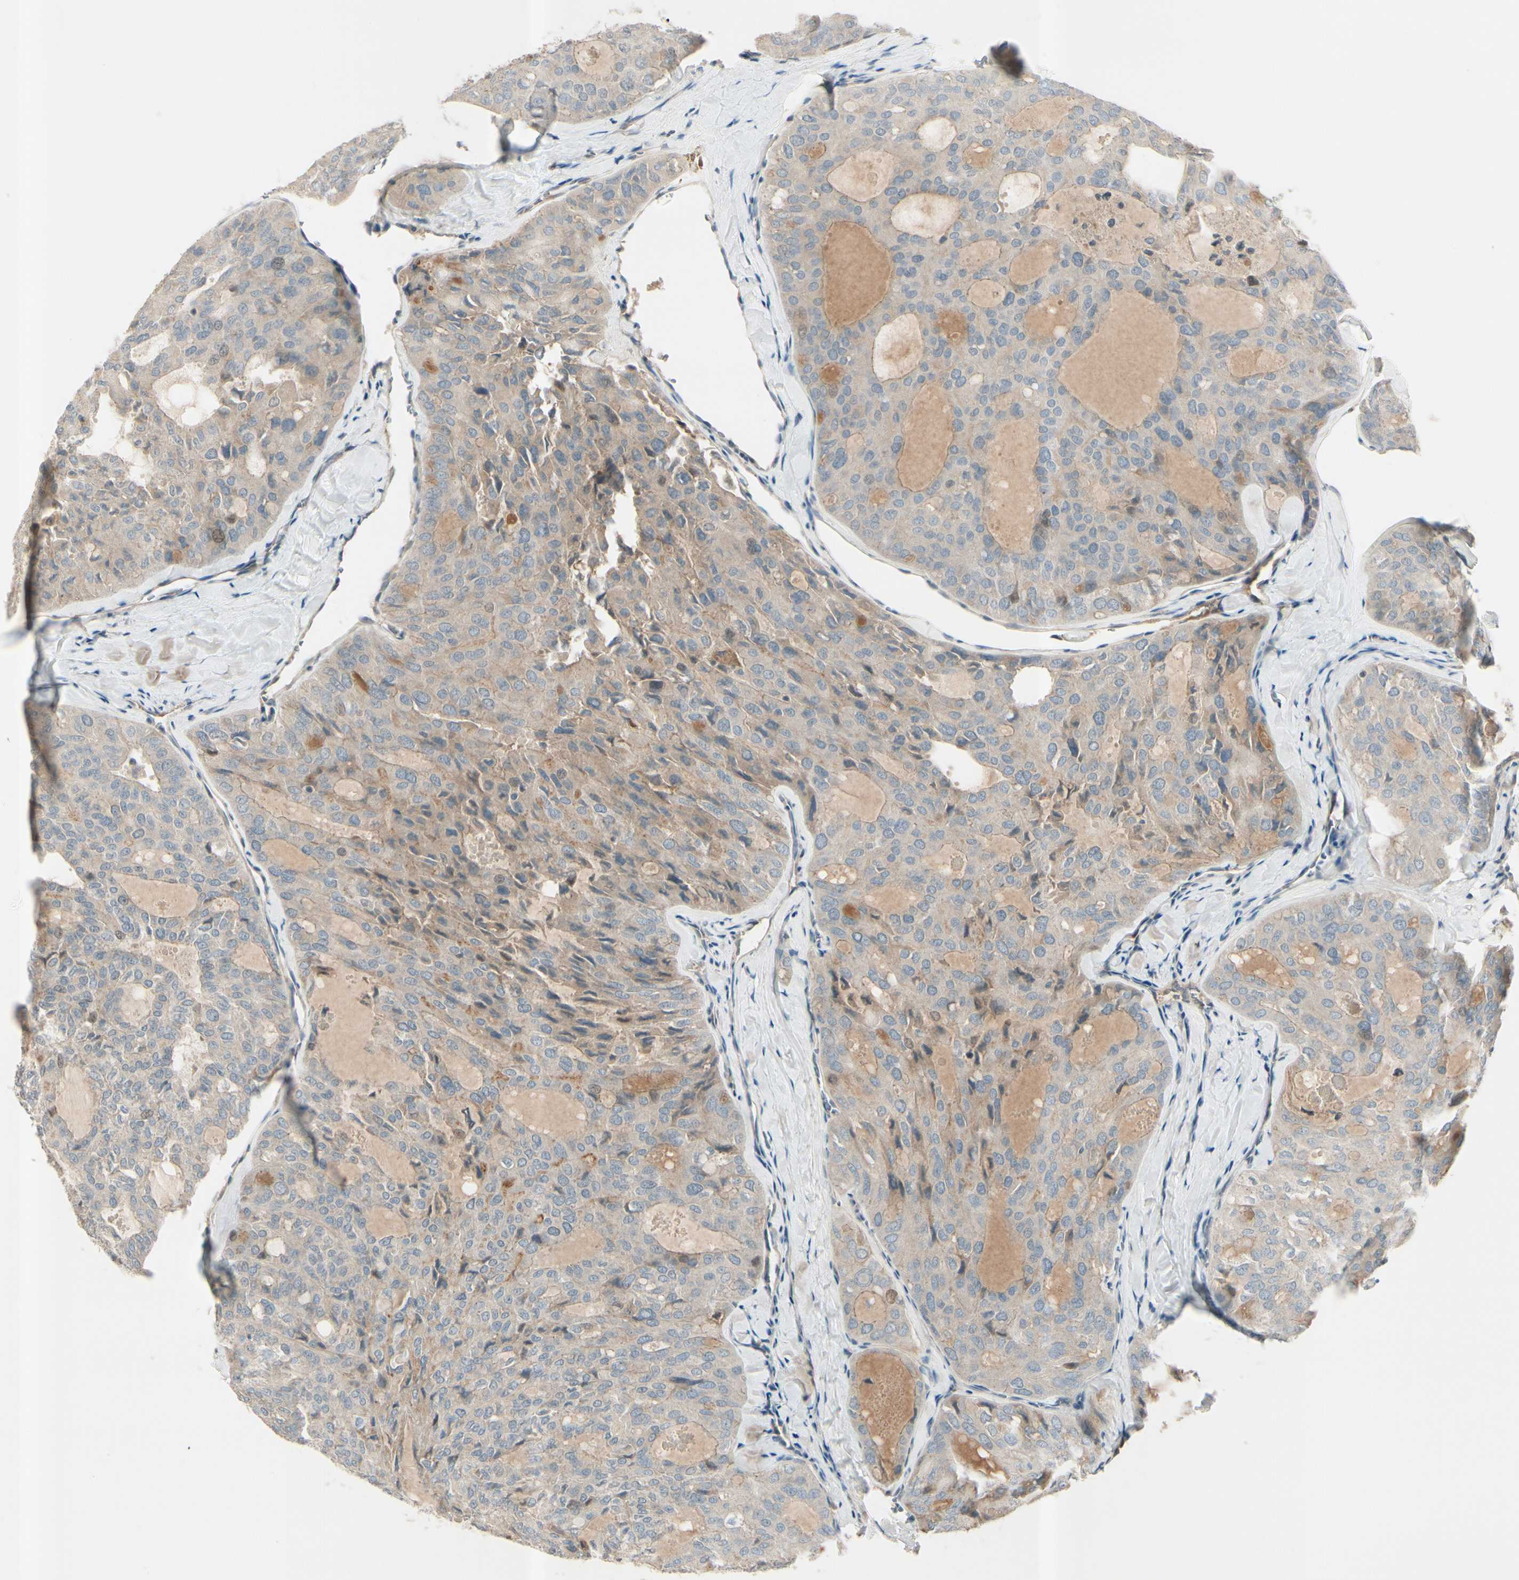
{"staining": {"intensity": "weak", "quantity": ">75%", "location": "cytoplasmic/membranous"}, "tissue": "thyroid cancer", "cell_type": "Tumor cells", "image_type": "cancer", "snomed": [{"axis": "morphology", "description": "Follicular adenoma carcinoma, NOS"}, {"axis": "topography", "description": "Thyroid gland"}], "caption": "Immunohistochemical staining of follicular adenoma carcinoma (thyroid) exhibits weak cytoplasmic/membranous protein expression in approximately >75% of tumor cells.", "gene": "ICAM5", "patient": {"sex": "male", "age": 75}}